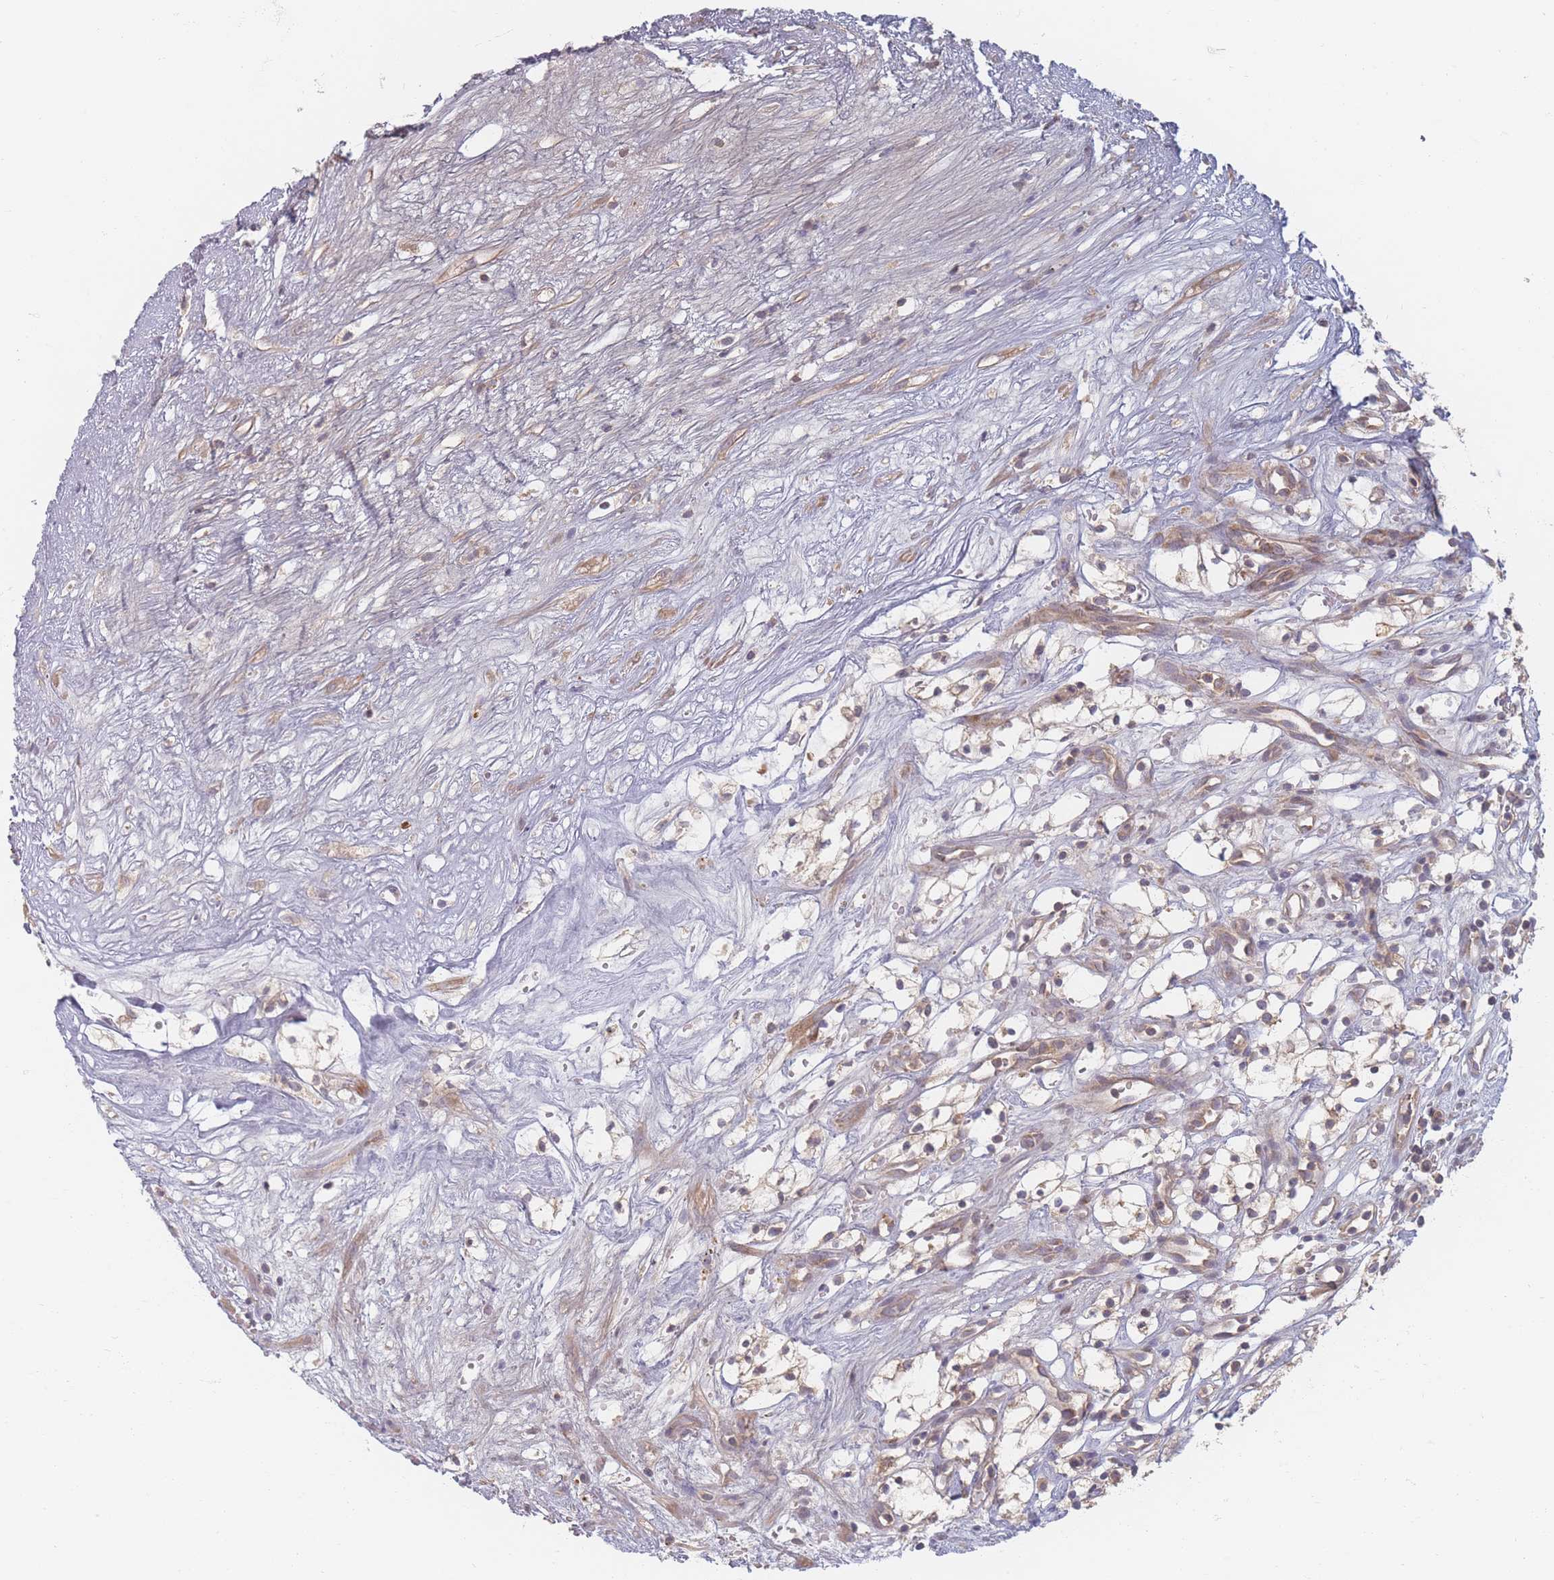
{"staining": {"intensity": "weak", "quantity": "<25%", "location": "cytoplasmic/membranous"}, "tissue": "renal cancer", "cell_type": "Tumor cells", "image_type": "cancer", "snomed": [{"axis": "morphology", "description": "Adenocarcinoma, NOS"}, {"axis": "topography", "description": "Kidney"}], "caption": "DAB (3,3'-diaminobenzidine) immunohistochemical staining of human adenocarcinoma (renal) shows no significant expression in tumor cells.", "gene": "SLC35F3", "patient": {"sex": "male", "age": 59}}